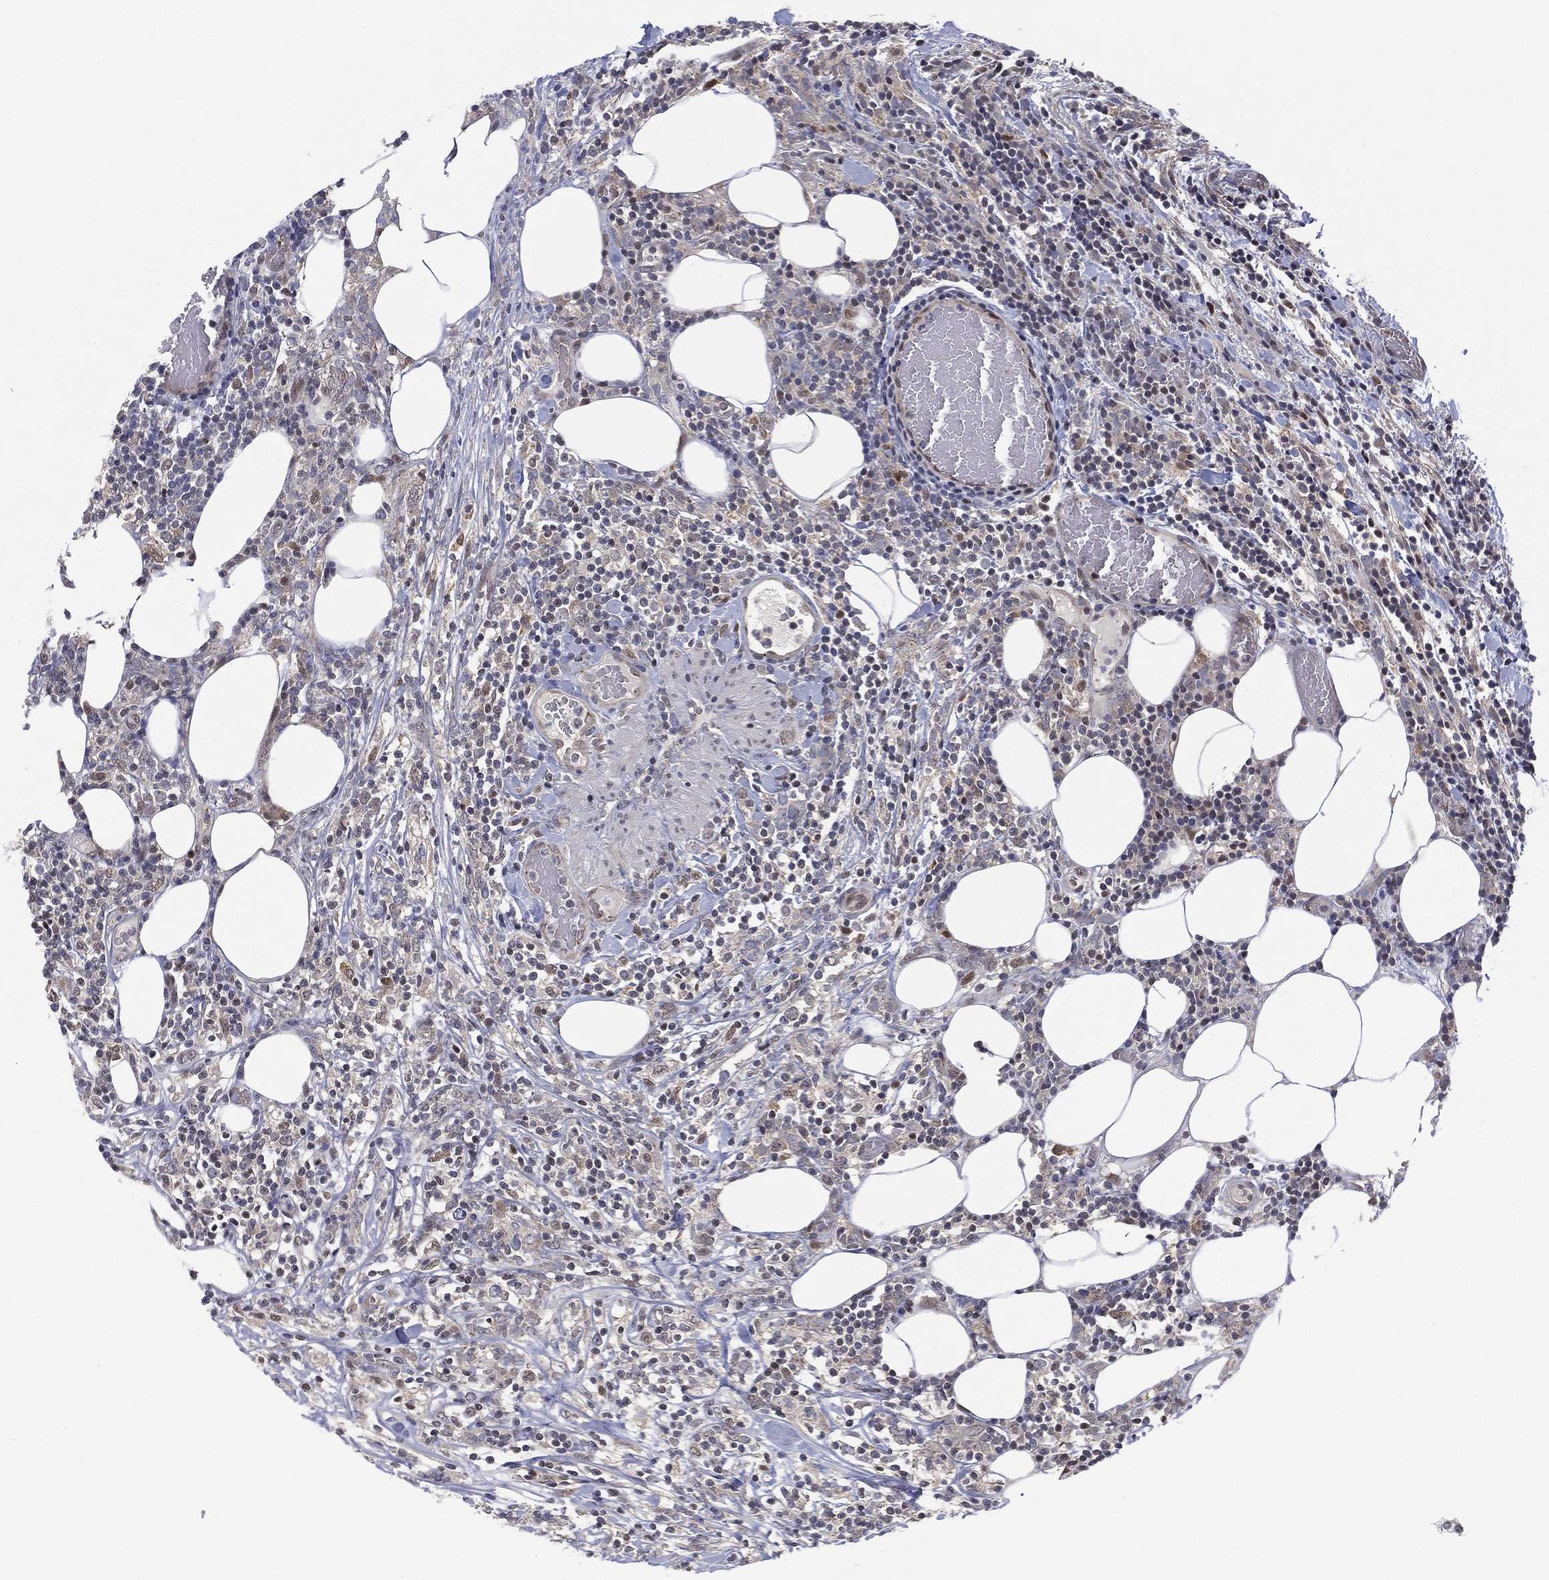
{"staining": {"intensity": "negative", "quantity": "none", "location": "none"}, "tissue": "lymphoma", "cell_type": "Tumor cells", "image_type": "cancer", "snomed": [{"axis": "morphology", "description": "Malignant lymphoma, non-Hodgkin's type, High grade"}, {"axis": "topography", "description": "Lymph node"}], "caption": "DAB (3,3'-diaminobenzidine) immunohistochemical staining of human lymphoma reveals no significant staining in tumor cells.", "gene": "GSE1", "patient": {"sex": "female", "age": 84}}